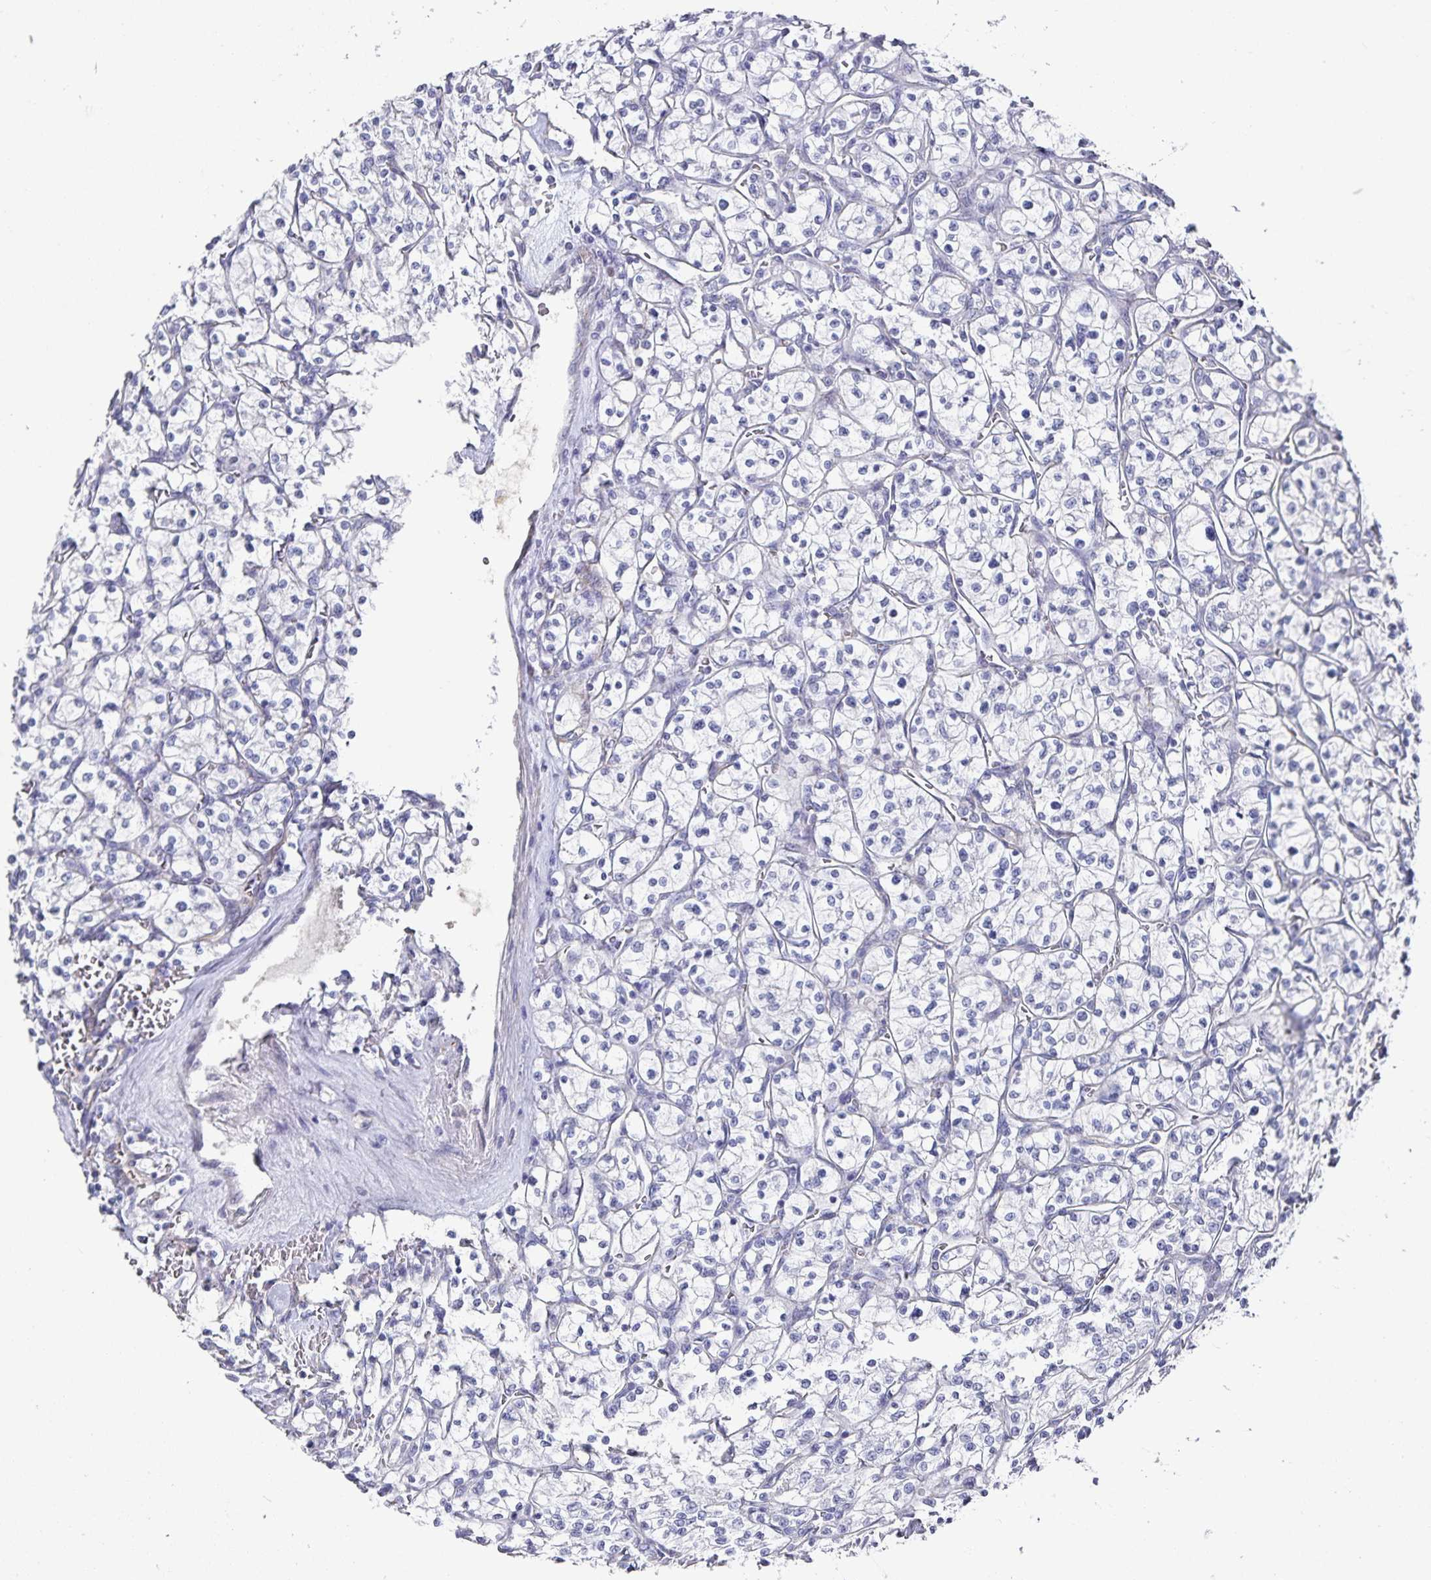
{"staining": {"intensity": "negative", "quantity": "none", "location": "none"}, "tissue": "renal cancer", "cell_type": "Tumor cells", "image_type": "cancer", "snomed": [{"axis": "morphology", "description": "Adenocarcinoma, NOS"}, {"axis": "topography", "description": "Kidney"}], "caption": "Immunohistochemistry image of human renal adenocarcinoma stained for a protein (brown), which displays no staining in tumor cells. The staining was performed using DAB to visualize the protein expression in brown, while the nuclei were stained in blue with hematoxylin (Magnification: 20x).", "gene": "PODXL", "patient": {"sex": "female", "age": 64}}